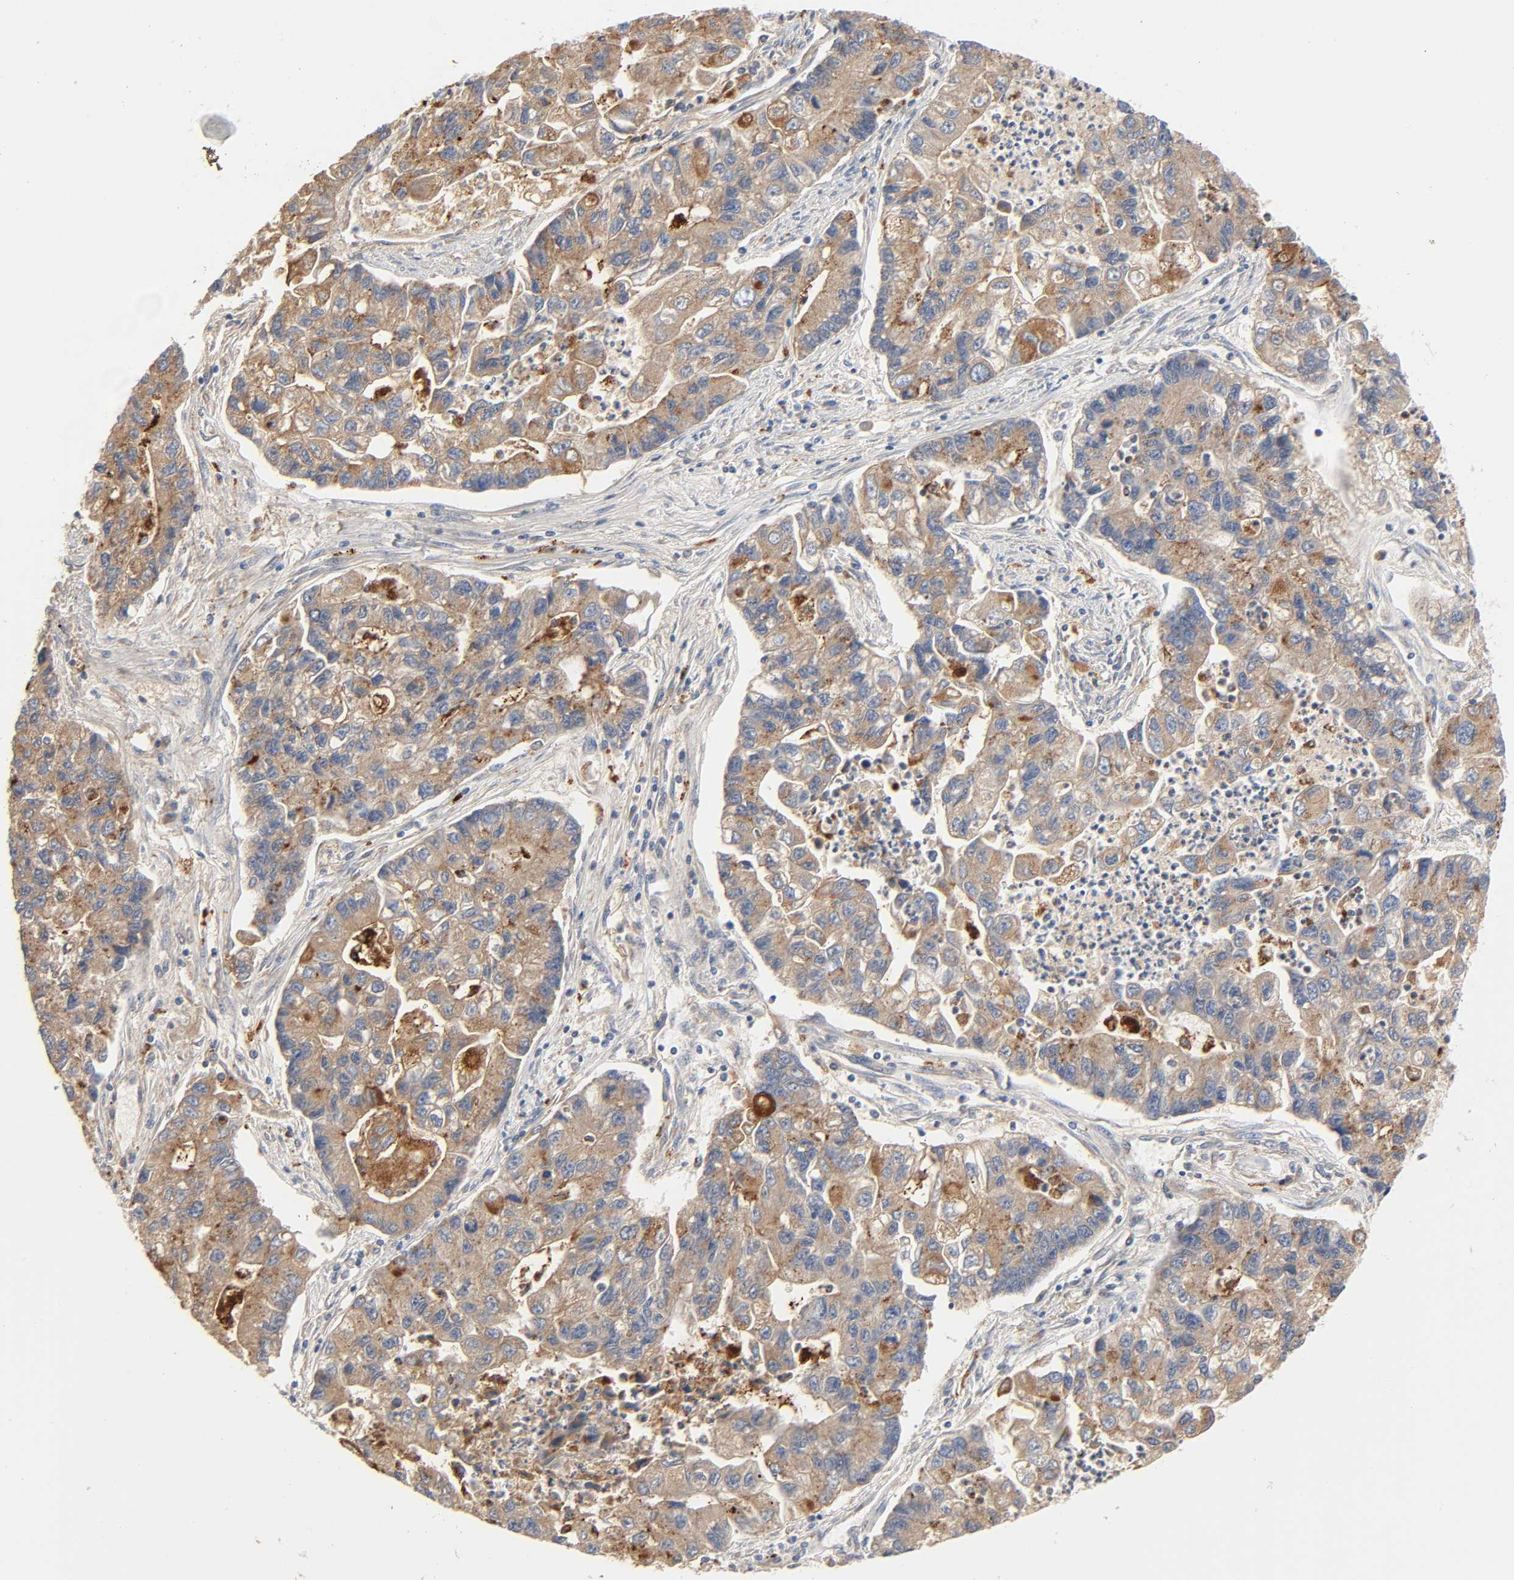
{"staining": {"intensity": "moderate", "quantity": ">75%", "location": "cytoplasmic/membranous"}, "tissue": "lung cancer", "cell_type": "Tumor cells", "image_type": "cancer", "snomed": [{"axis": "morphology", "description": "Adenocarcinoma, NOS"}, {"axis": "topography", "description": "Lung"}], "caption": "High-power microscopy captured an IHC histopathology image of lung cancer (adenocarcinoma), revealing moderate cytoplasmic/membranous expression in about >75% of tumor cells.", "gene": "REEP6", "patient": {"sex": "female", "age": 51}}